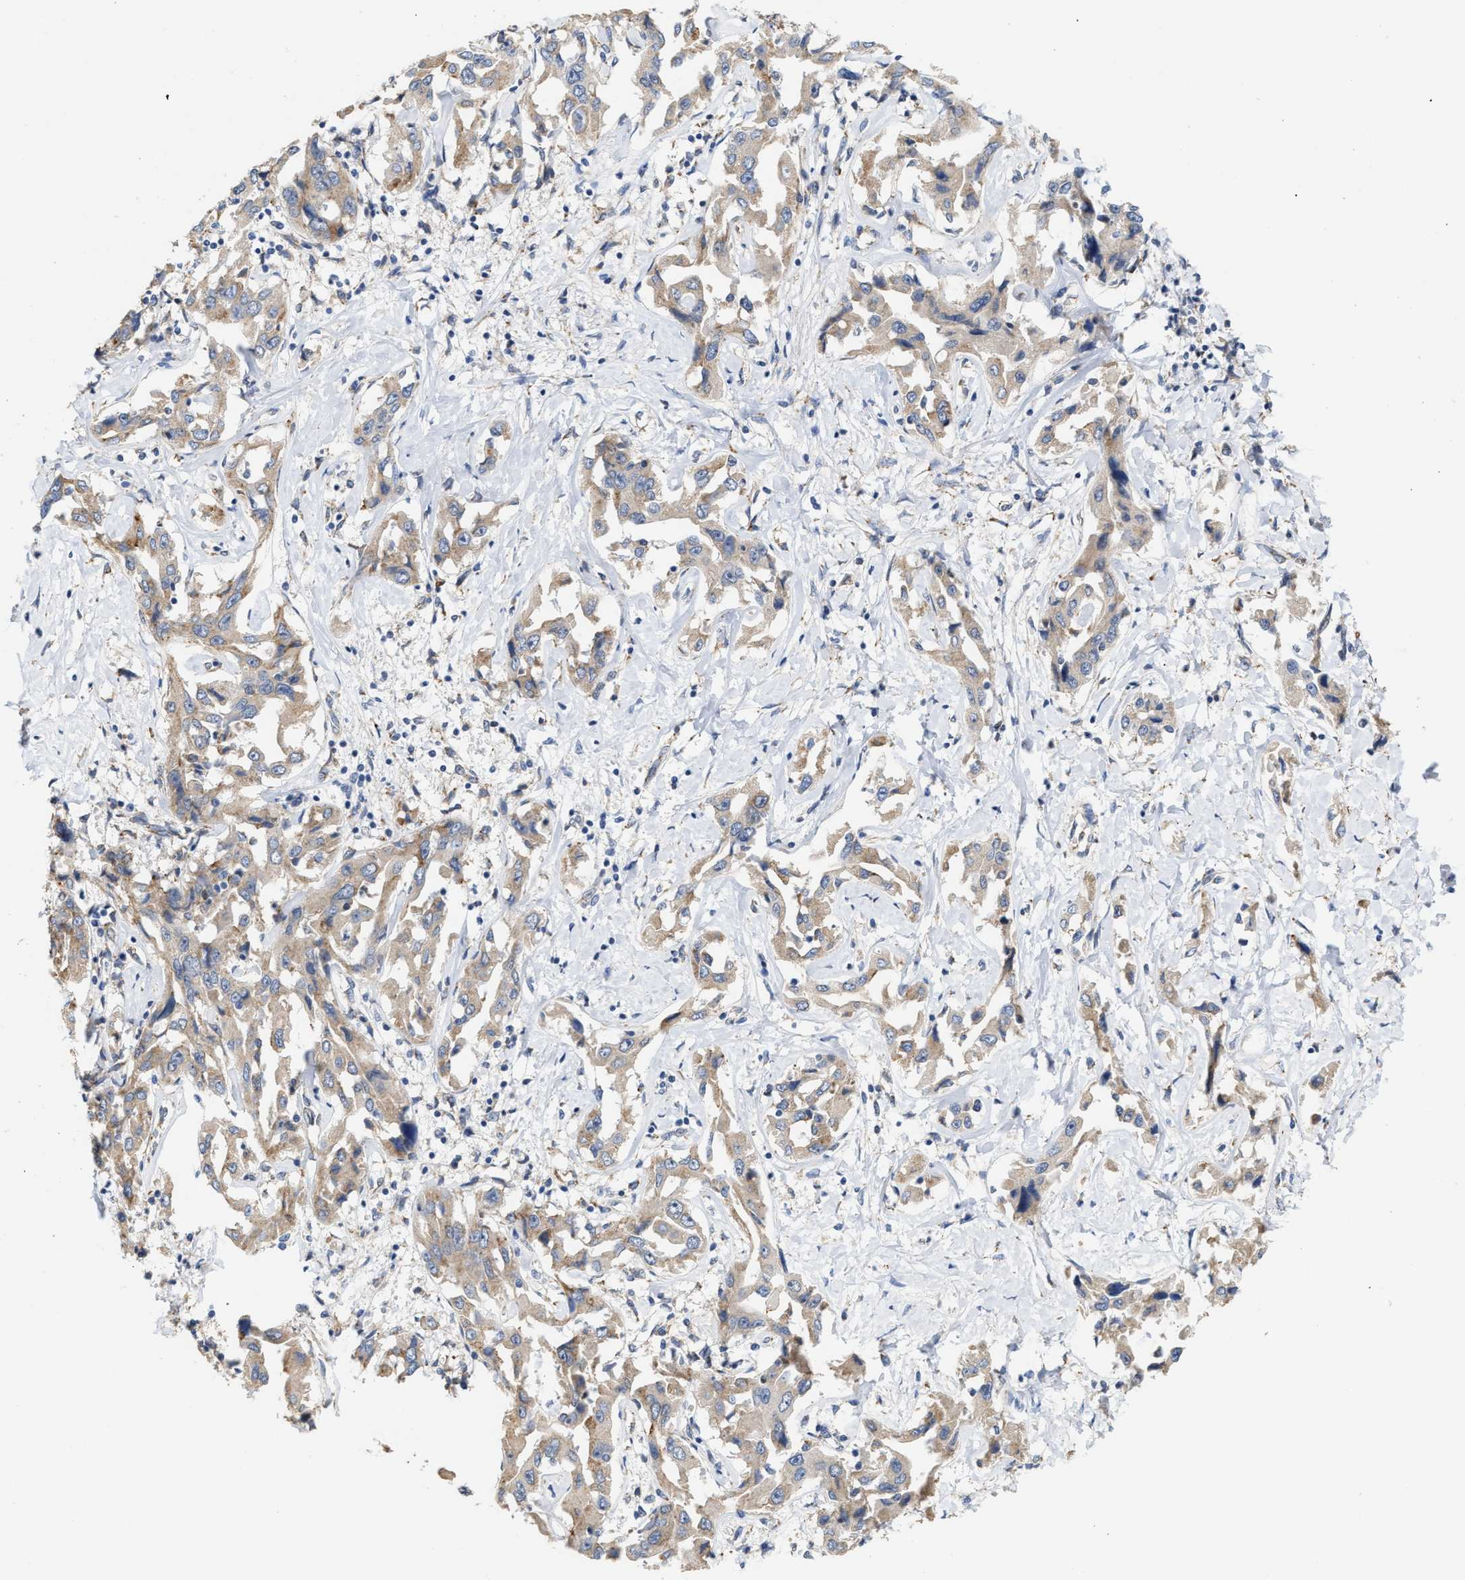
{"staining": {"intensity": "weak", "quantity": ">75%", "location": "cytoplasmic/membranous"}, "tissue": "liver cancer", "cell_type": "Tumor cells", "image_type": "cancer", "snomed": [{"axis": "morphology", "description": "Cholangiocarcinoma"}, {"axis": "topography", "description": "Liver"}], "caption": "Liver cancer (cholangiocarcinoma) stained for a protein (brown) displays weak cytoplasmic/membranous positive positivity in about >75% of tumor cells.", "gene": "RYR2", "patient": {"sex": "male", "age": 59}}